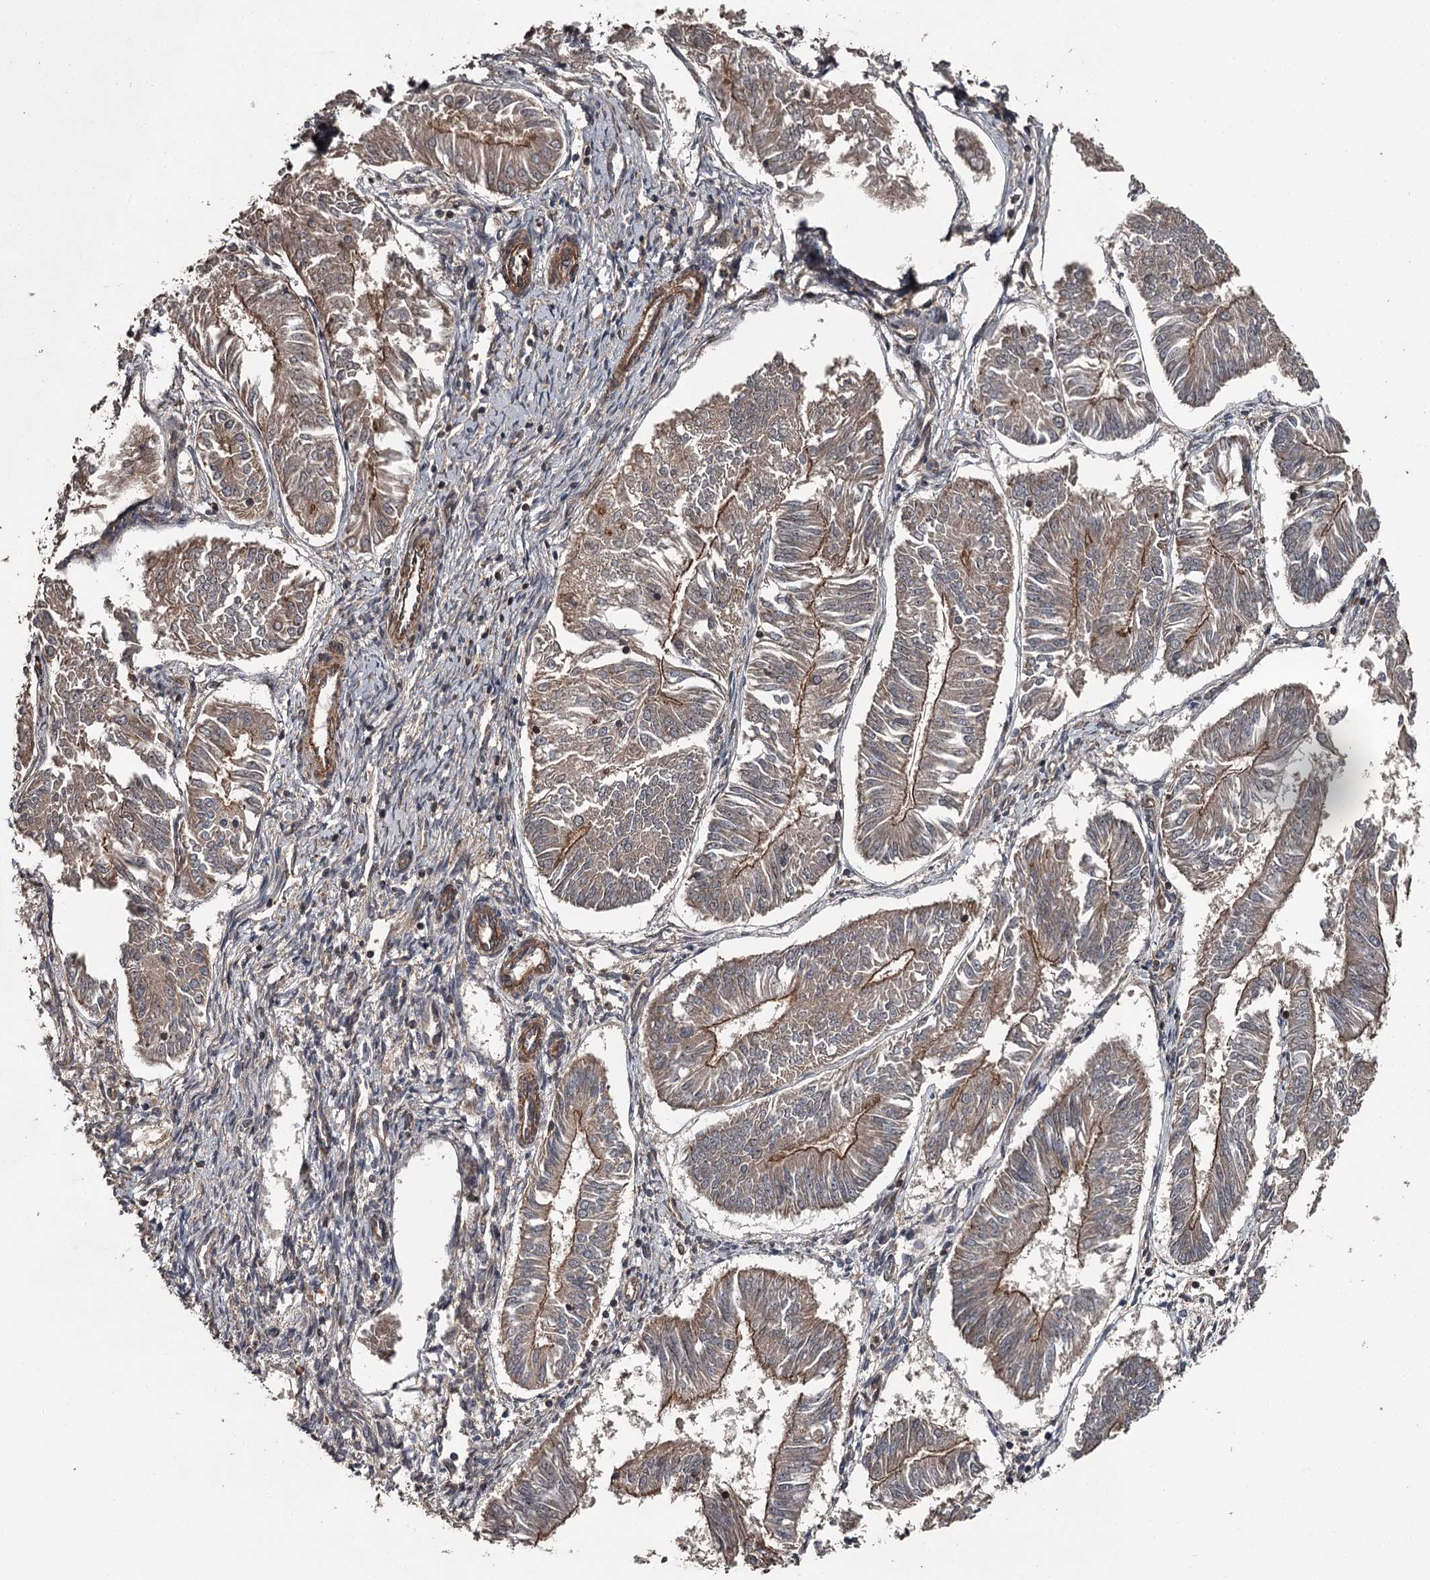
{"staining": {"intensity": "moderate", "quantity": ">75%", "location": "cytoplasmic/membranous"}, "tissue": "endometrial cancer", "cell_type": "Tumor cells", "image_type": "cancer", "snomed": [{"axis": "morphology", "description": "Adenocarcinoma, NOS"}, {"axis": "topography", "description": "Endometrium"}], "caption": "Moderate cytoplasmic/membranous protein expression is identified in approximately >75% of tumor cells in endometrial cancer (adenocarcinoma).", "gene": "RAB21", "patient": {"sex": "female", "age": 58}}